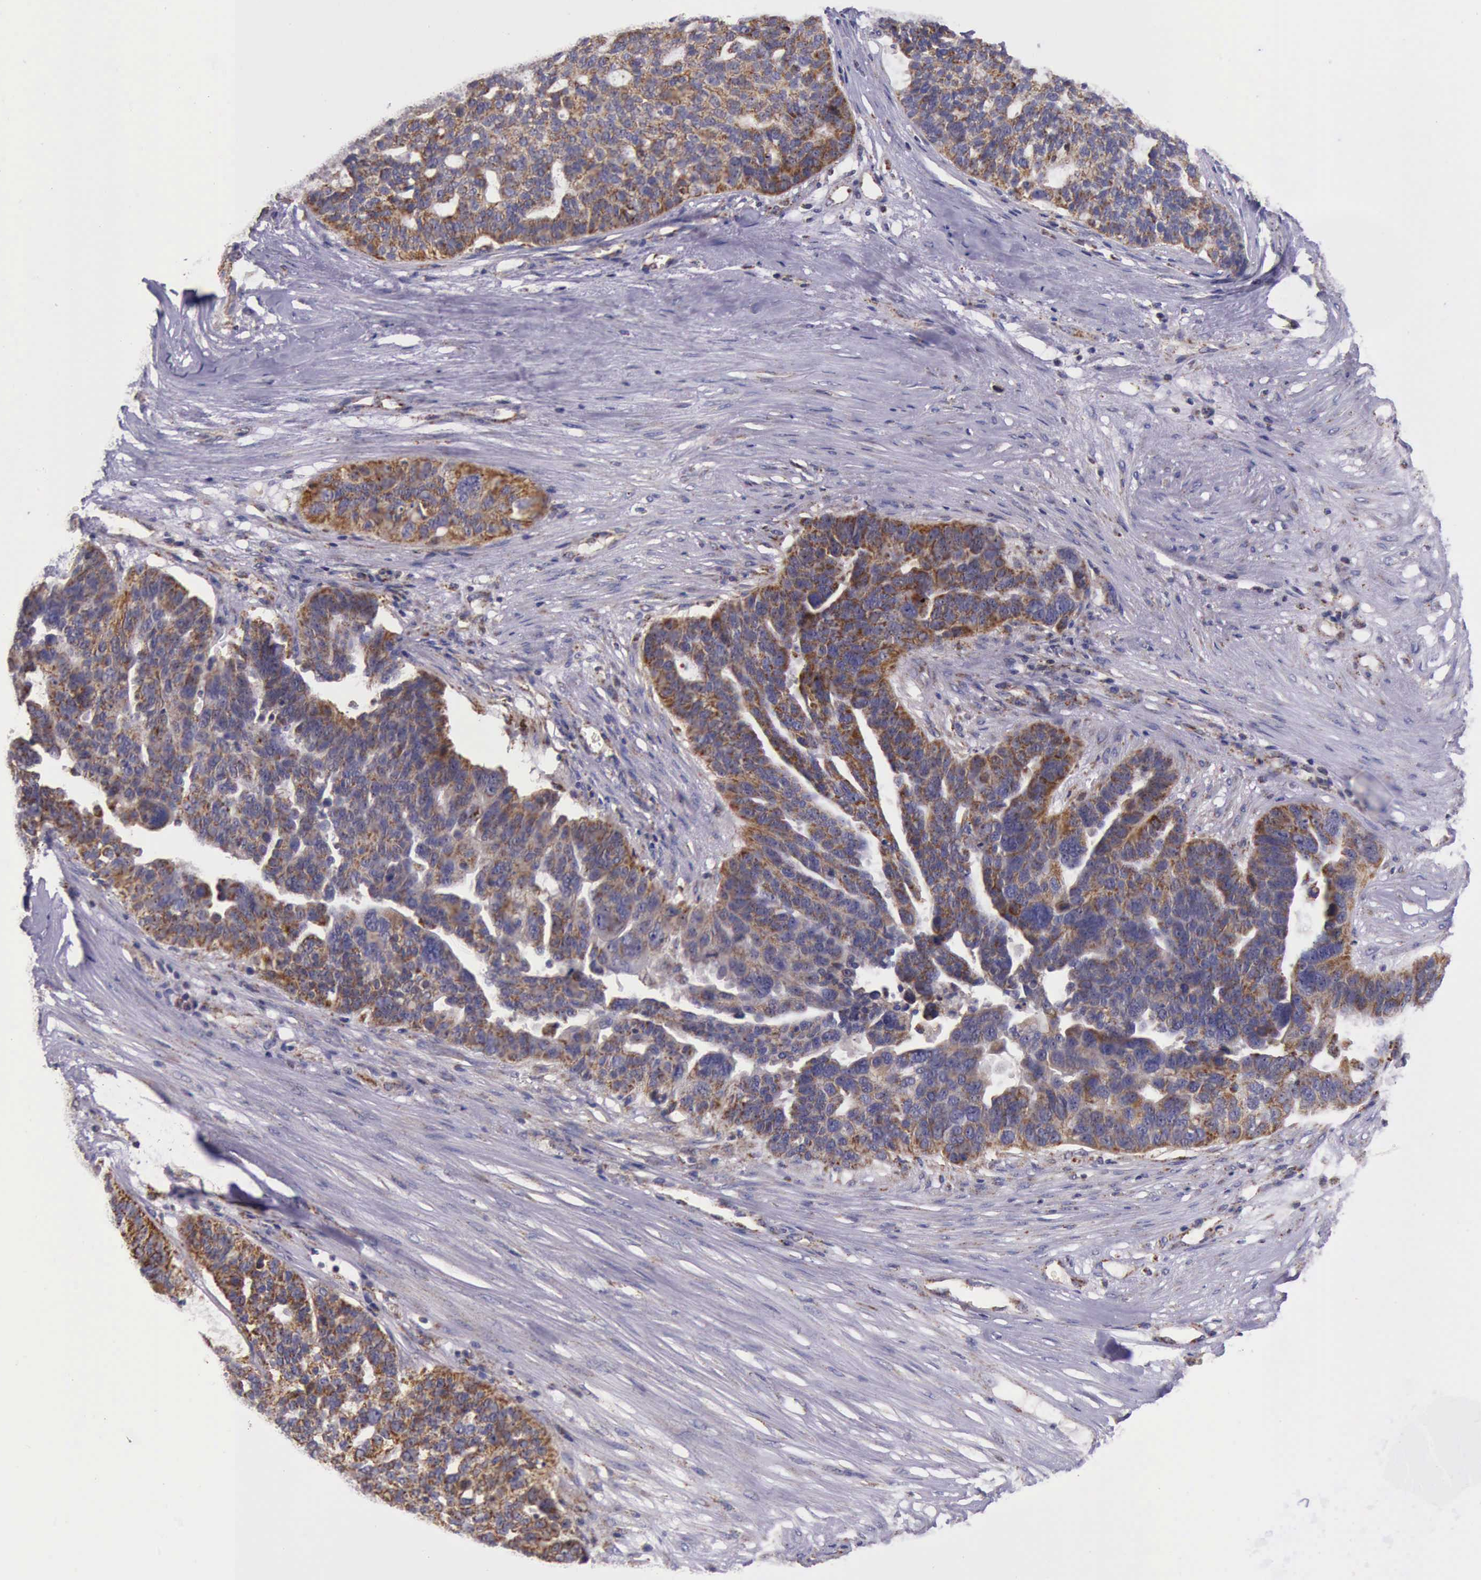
{"staining": {"intensity": "moderate", "quantity": ">75%", "location": "cytoplasmic/membranous"}, "tissue": "ovarian cancer", "cell_type": "Tumor cells", "image_type": "cancer", "snomed": [{"axis": "morphology", "description": "Cystadenocarcinoma, serous, NOS"}, {"axis": "topography", "description": "Ovary"}], "caption": "Protein expression analysis of human ovarian cancer reveals moderate cytoplasmic/membranous positivity in approximately >75% of tumor cells.", "gene": "TXN2", "patient": {"sex": "female", "age": 59}}